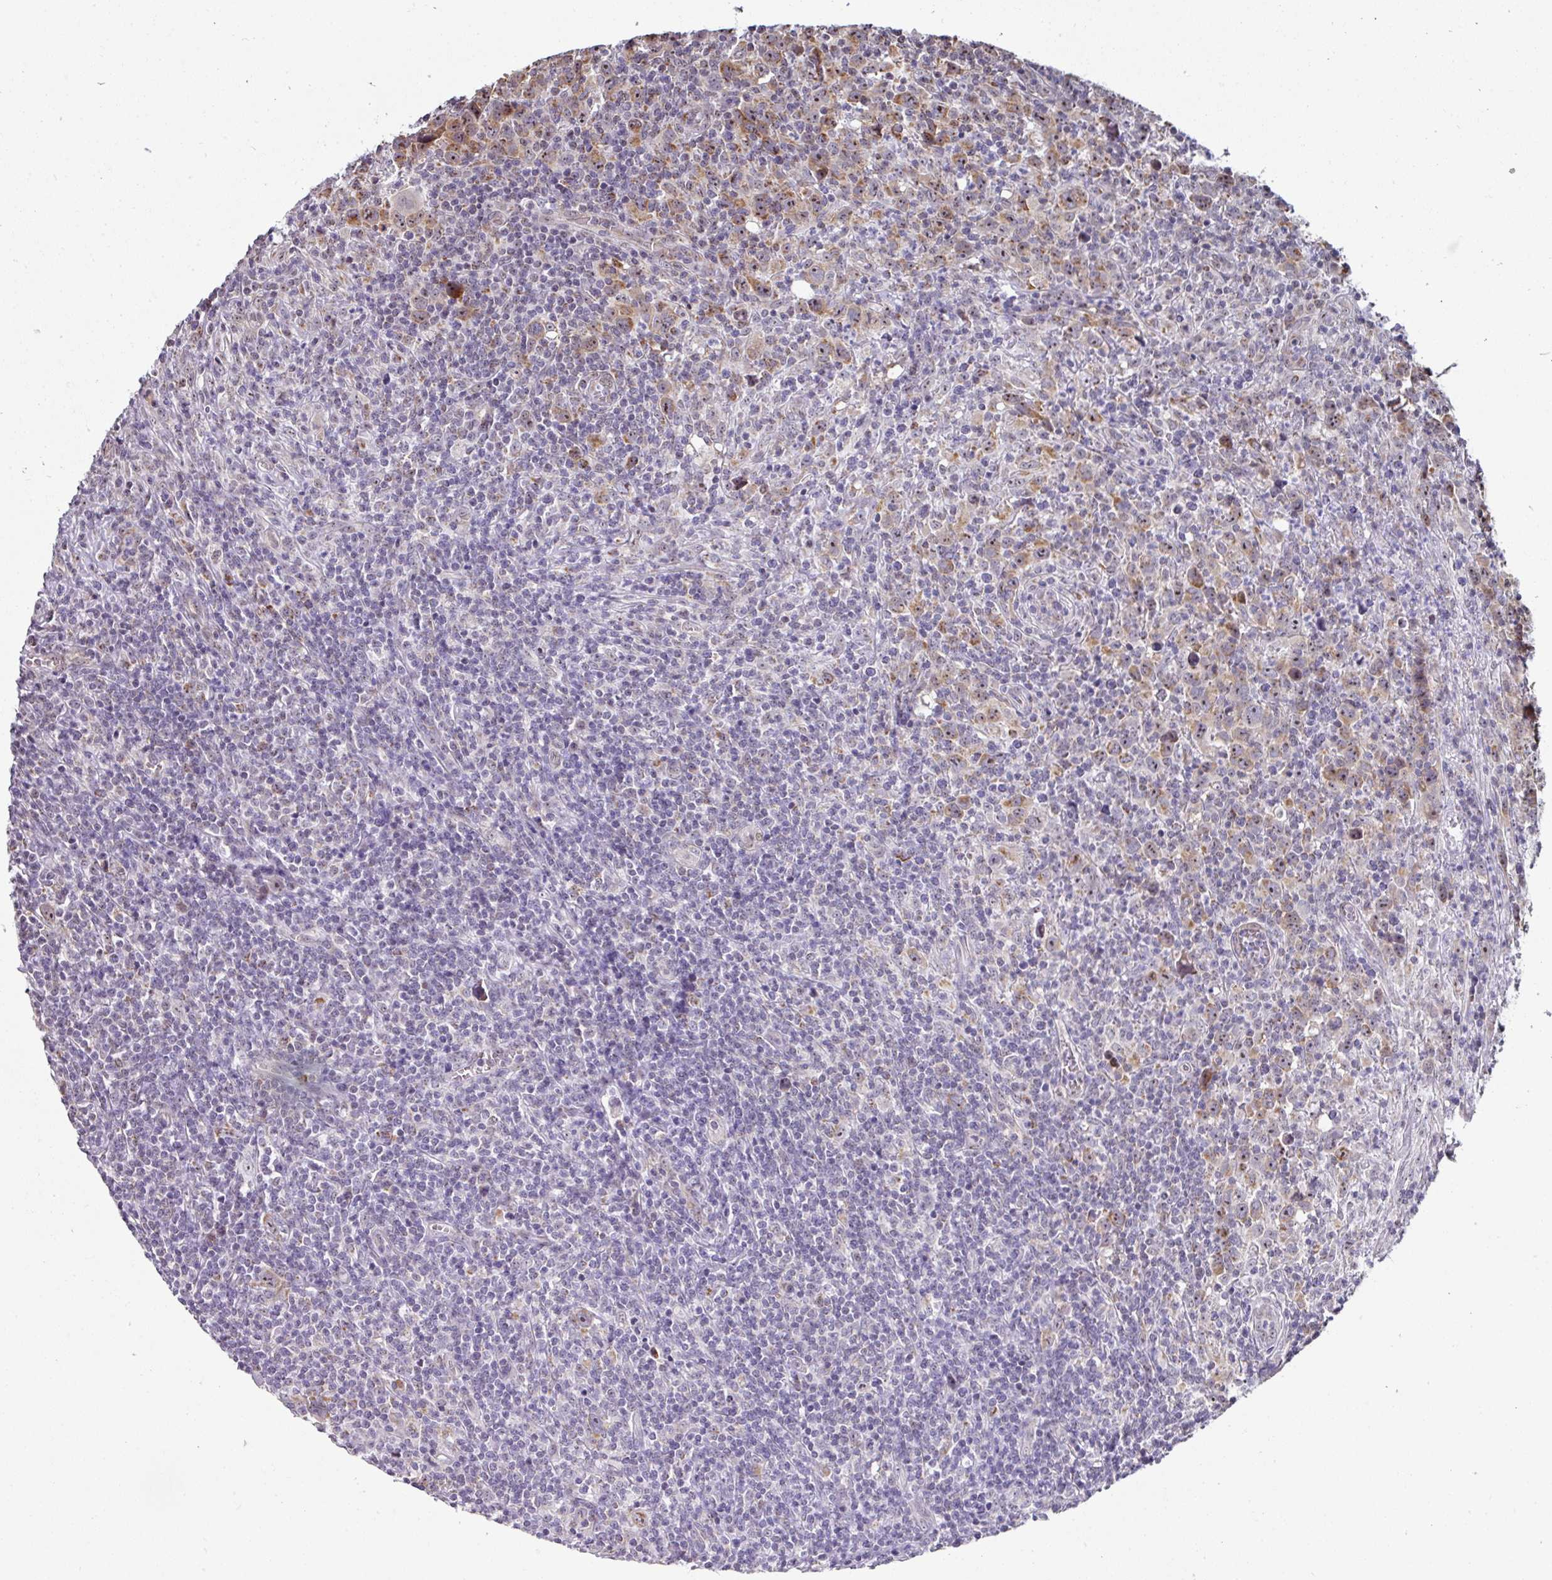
{"staining": {"intensity": "moderate", "quantity": ">75%", "location": "cytoplasmic/membranous,nuclear"}, "tissue": "lymphoma", "cell_type": "Tumor cells", "image_type": "cancer", "snomed": [{"axis": "morphology", "description": "Hodgkin's disease, NOS"}, {"axis": "topography", "description": "Lymph node"}], "caption": "Approximately >75% of tumor cells in human lymphoma exhibit moderate cytoplasmic/membranous and nuclear protein expression as visualized by brown immunohistochemical staining.", "gene": "NACC2", "patient": {"sex": "female", "age": 18}}